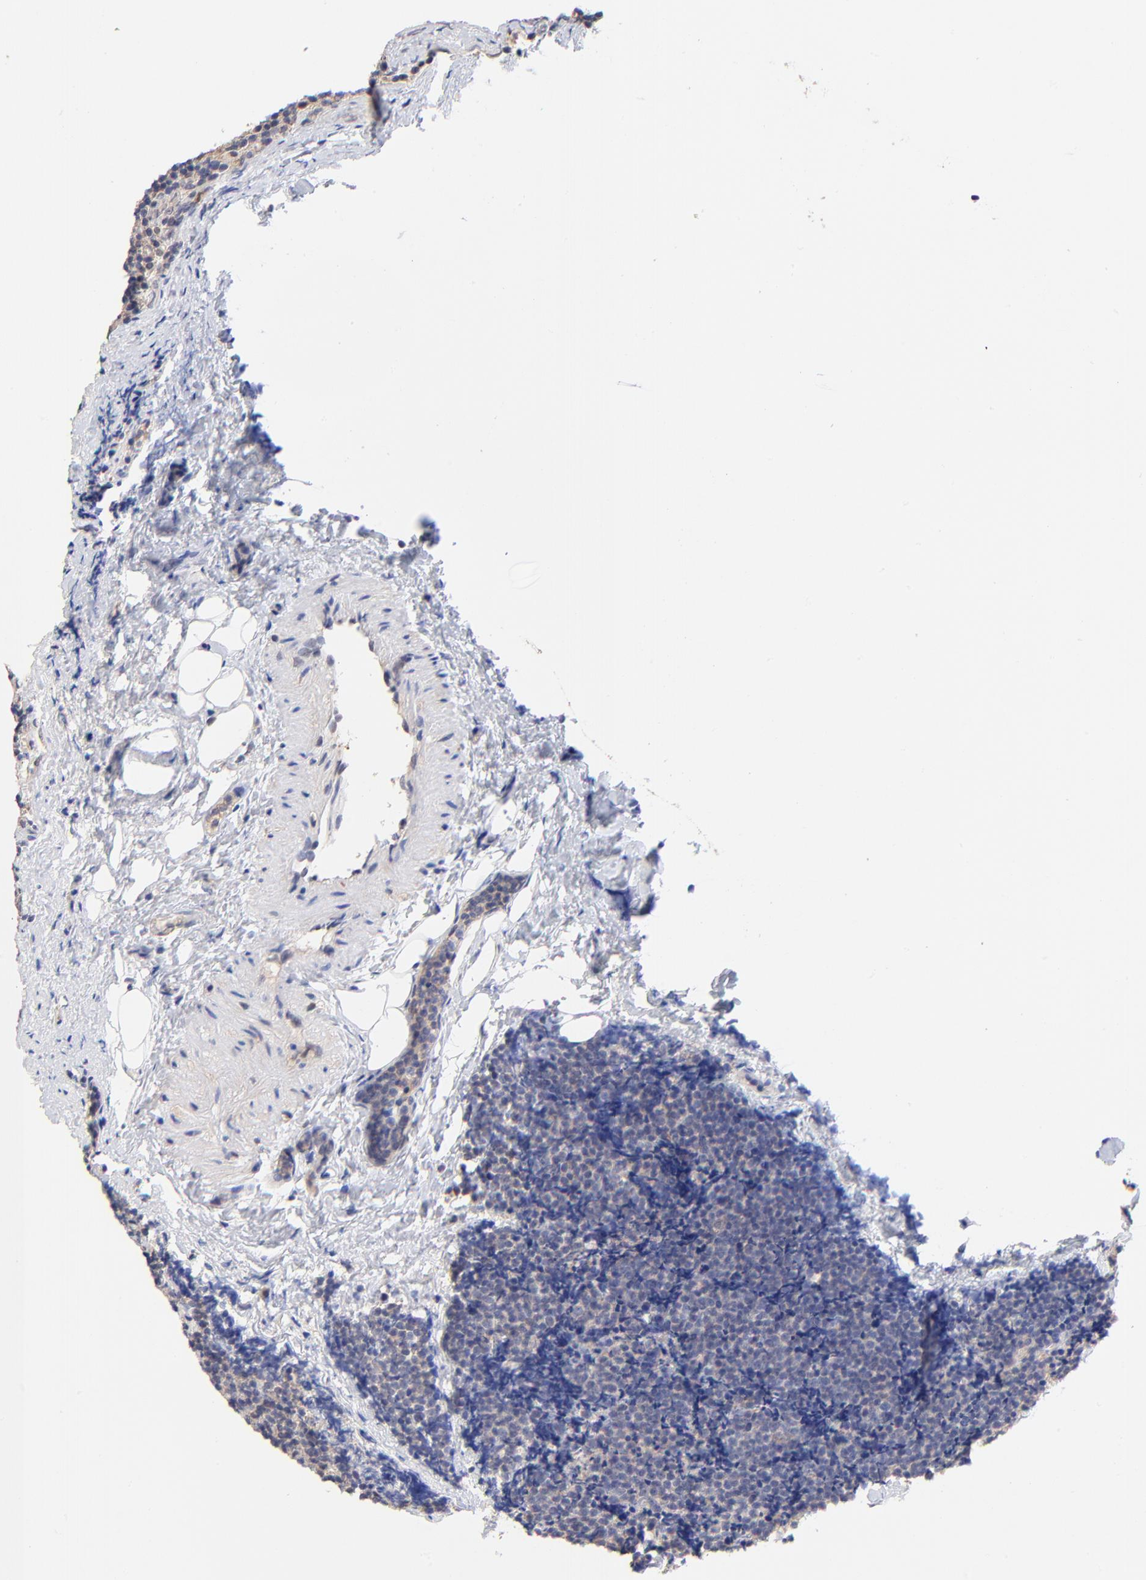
{"staining": {"intensity": "negative", "quantity": "none", "location": "none"}, "tissue": "lymphoma", "cell_type": "Tumor cells", "image_type": "cancer", "snomed": [{"axis": "morphology", "description": "Malignant lymphoma, non-Hodgkin's type, High grade"}, {"axis": "topography", "description": "Lymph node"}], "caption": "High magnification brightfield microscopy of lymphoma stained with DAB (3,3'-diaminobenzidine) (brown) and counterstained with hematoxylin (blue): tumor cells show no significant positivity.", "gene": "TXNL1", "patient": {"sex": "female", "age": 58}}